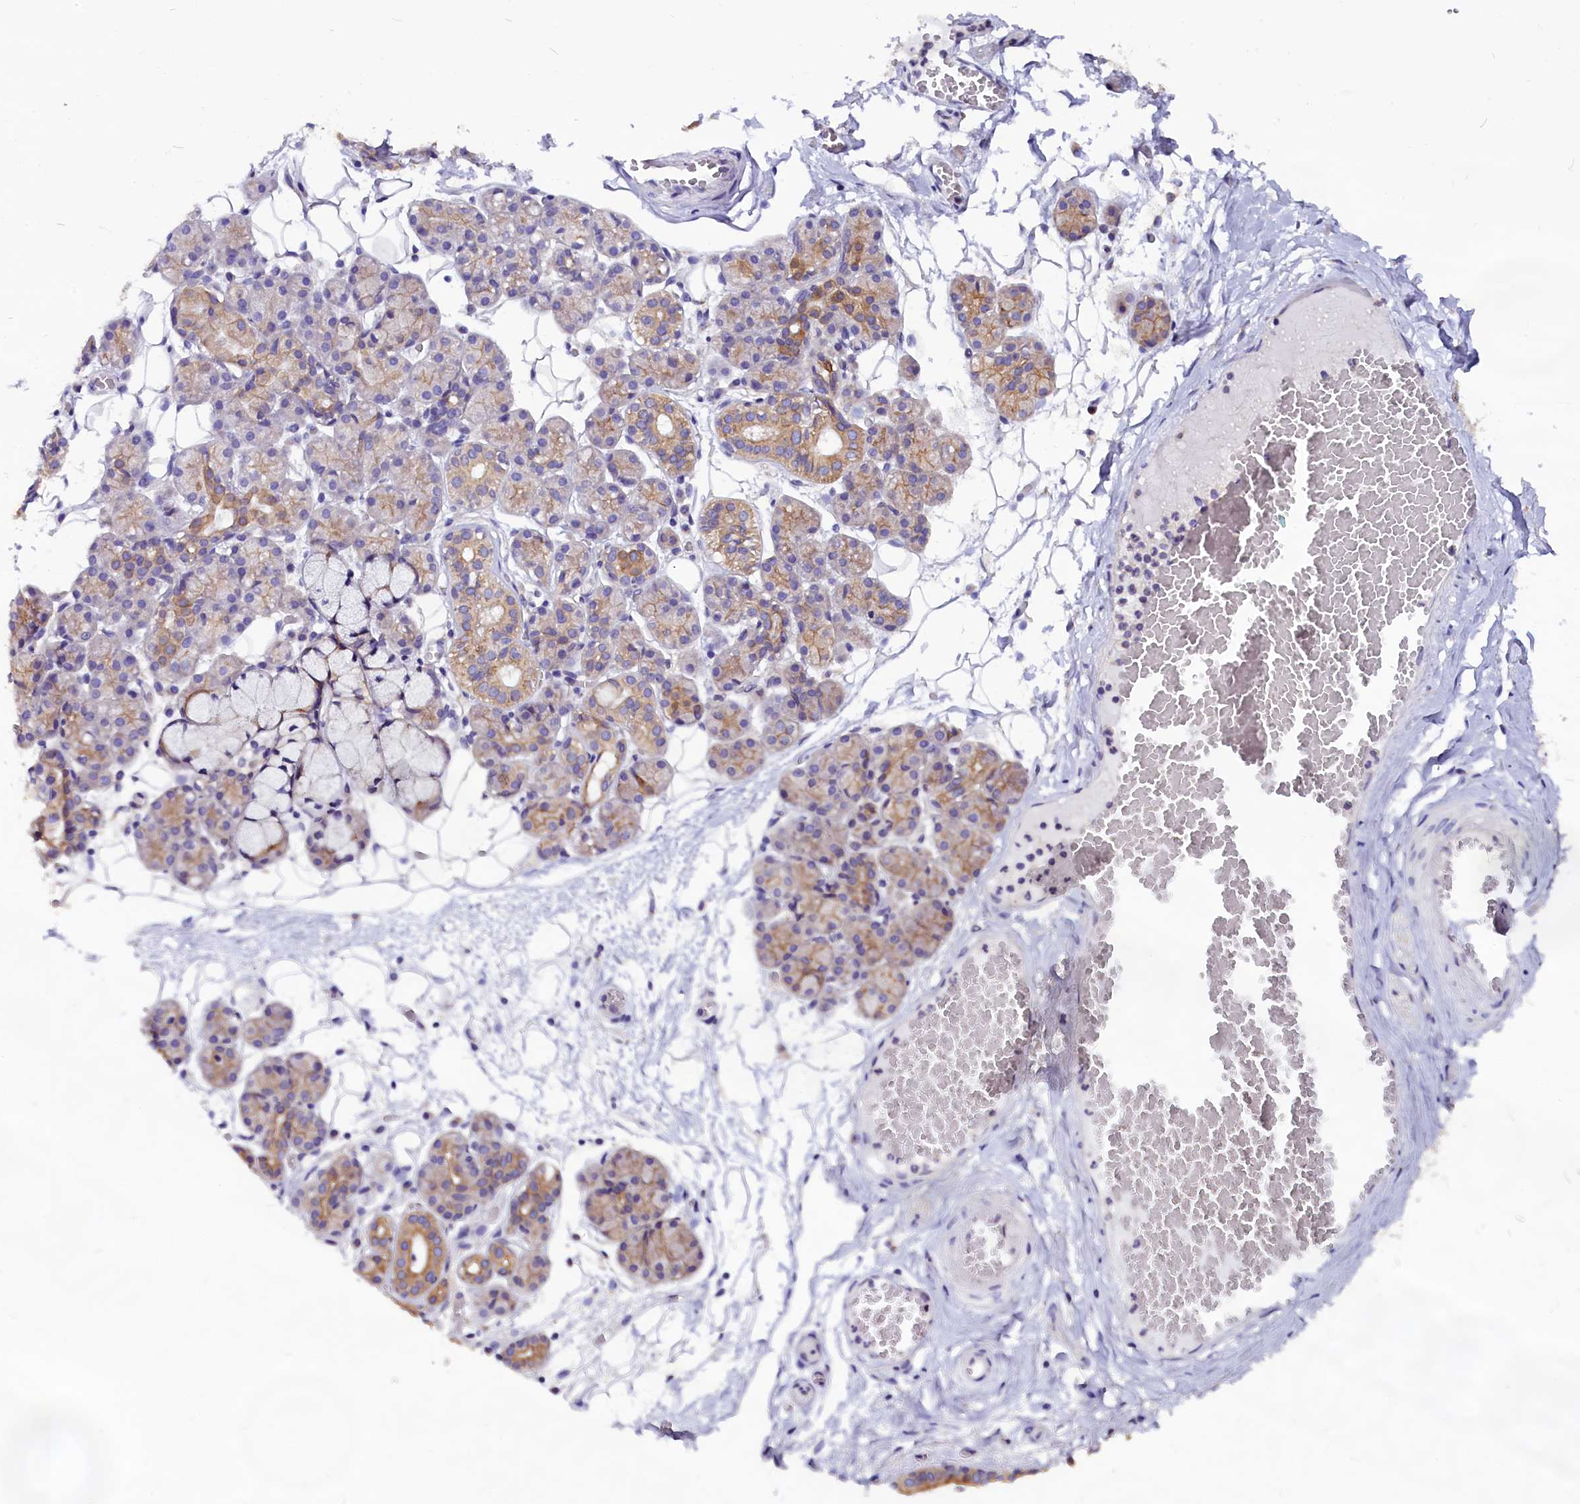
{"staining": {"intensity": "moderate", "quantity": "<25%", "location": "cytoplasmic/membranous"}, "tissue": "salivary gland", "cell_type": "Glandular cells", "image_type": "normal", "snomed": [{"axis": "morphology", "description": "Normal tissue, NOS"}, {"axis": "topography", "description": "Salivary gland"}], "caption": "Immunohistochemistry image of unremarkable salivary gland: human salivary gland stained using IHC displays low levels of moderate protein expression localized specifically in the cytoplasmic/membranous of glandular cells, appearing as a cytoplasmic/membranous brown color.", "gene": "CEP170", "patient": {"sex": "male", "age": 63}}